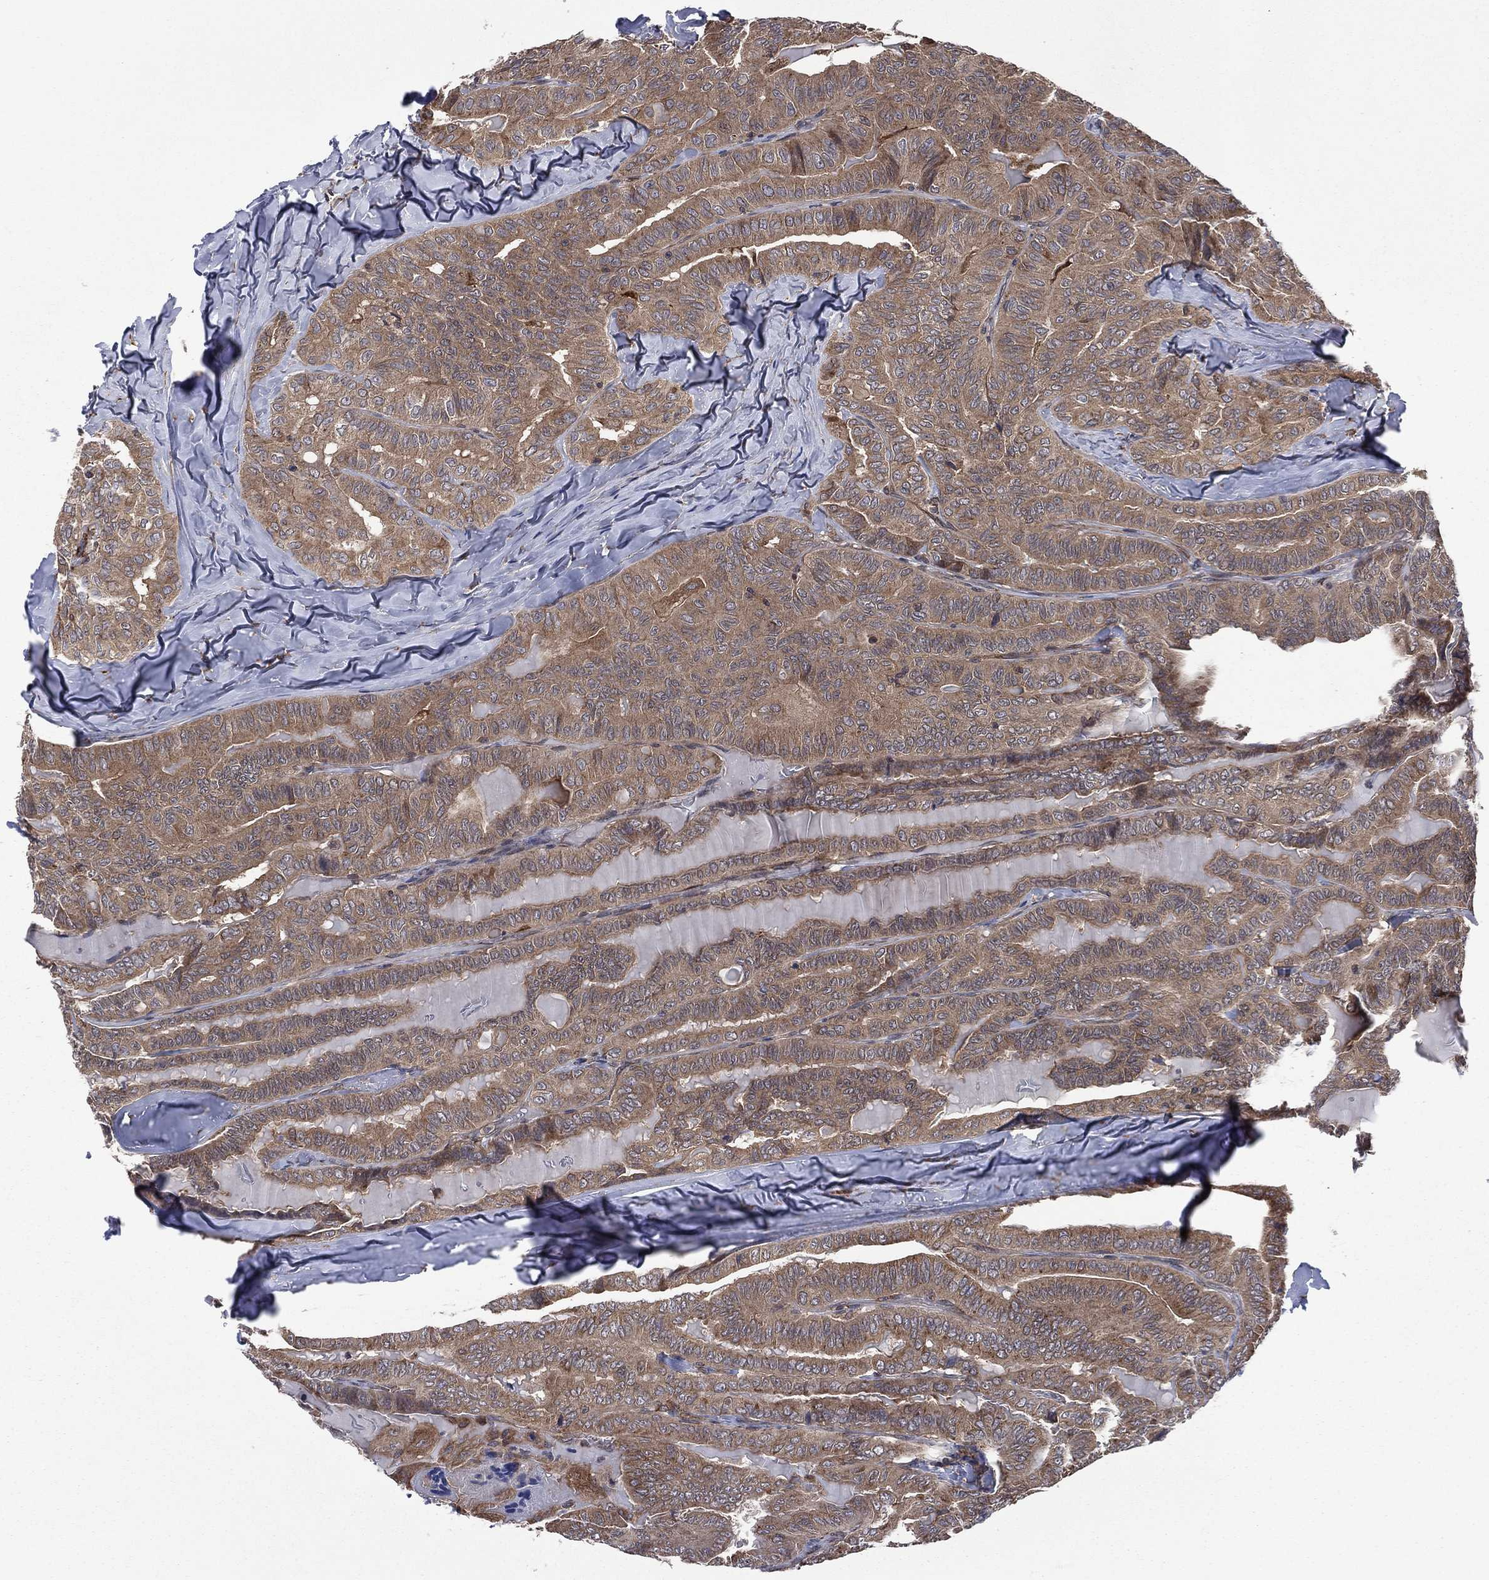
{"staining": {"intensity": "moderate", "quantity": ">75%", "location": "cytoplasmic/membranous"}, "tissue": "thyroid cancer", "cell_type": "Tumor cells", "image_type": "cancer", "snomed": [{"axis": "morphology", "description": "Papillary adenocarcinoma, NOS"}, {"axis": "topography", "description": "Thyroid gland"}], "caption": "Protein staining of thyroid papillary adenocarcinoma tissue demonstrates moderate cytoplasmic/membranous staining in approximately >75% of tumor cells.", "gene": "C2orf76", "patient": {"sex": "female", "age": 68}}